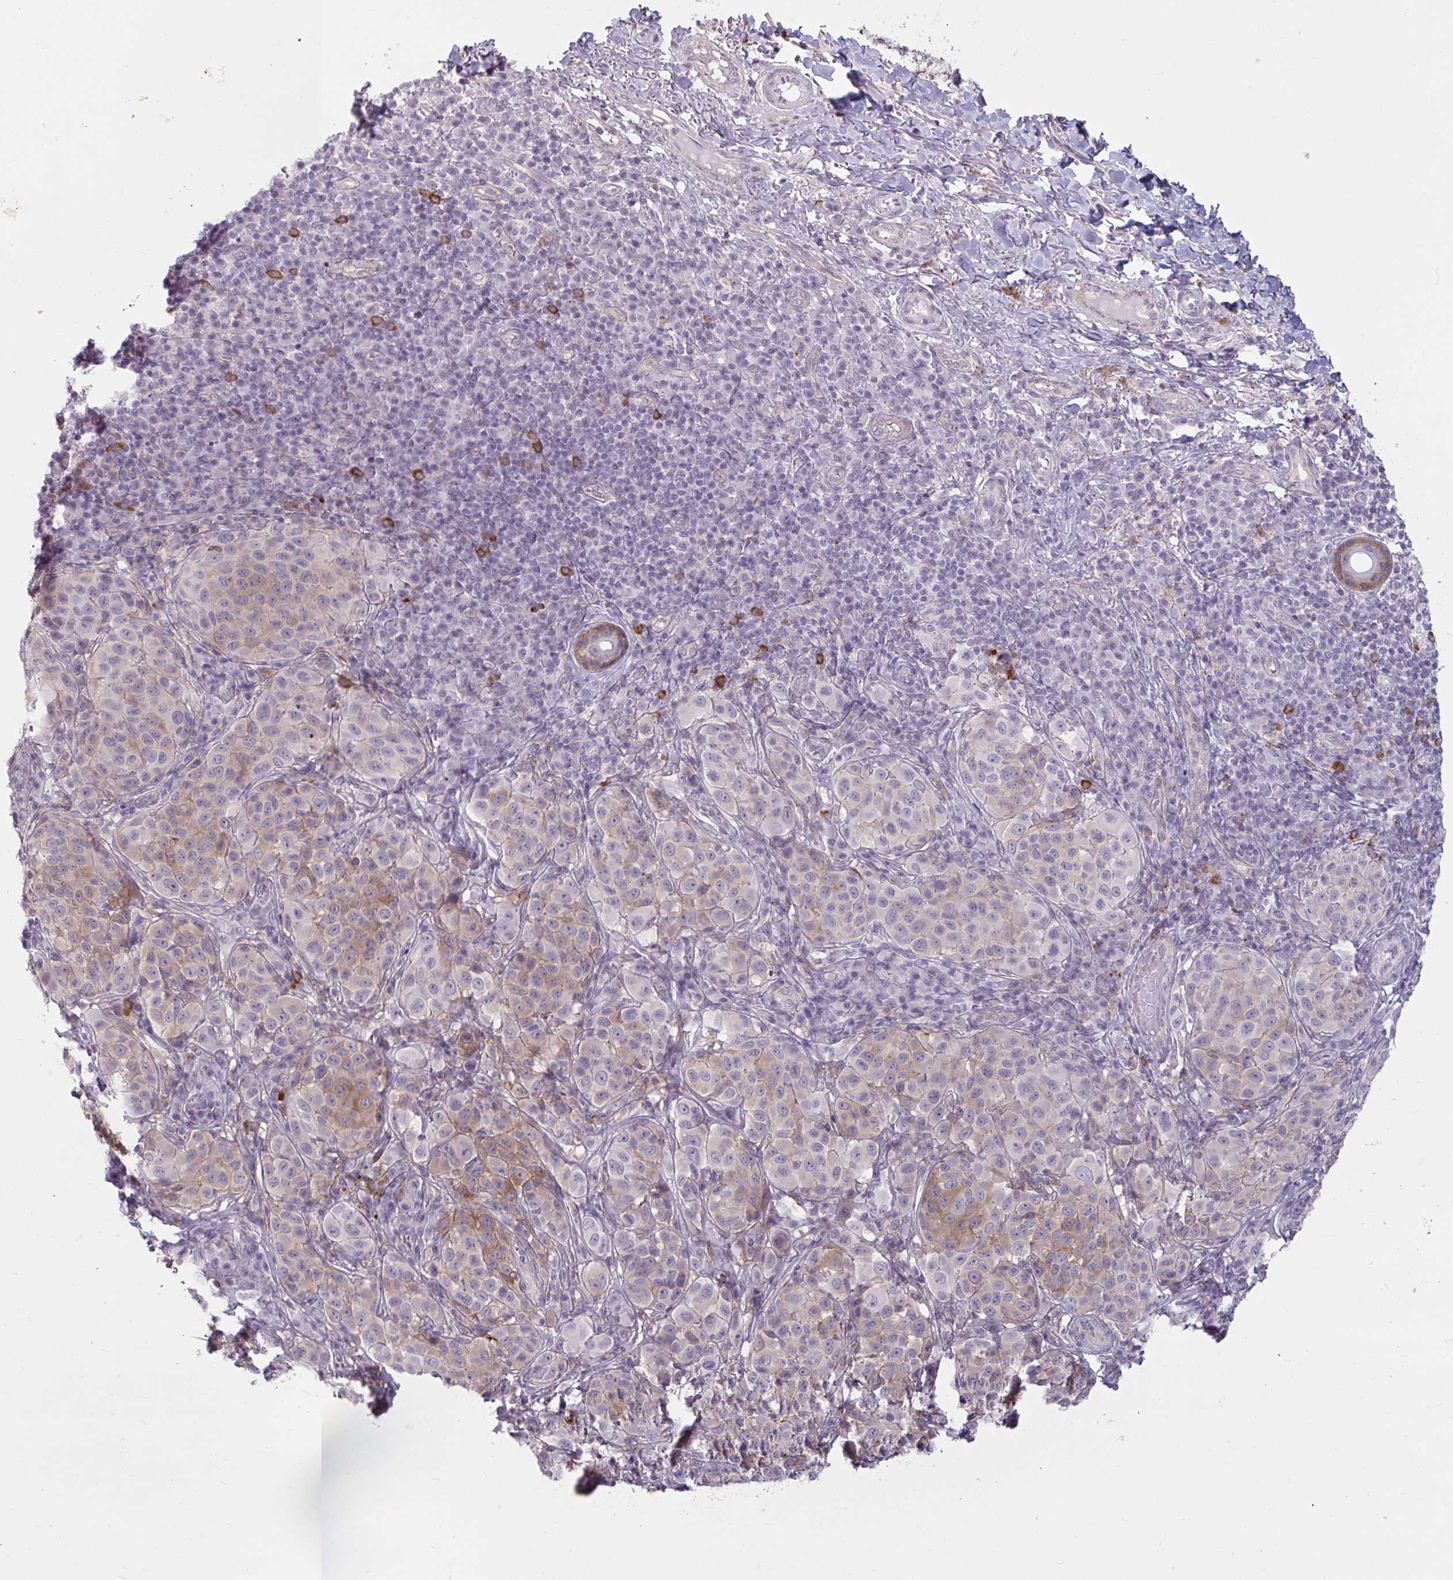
{"staining": {"intensity": "weak", "quantity": "25%-75%", "location": "cytoplasmic/membranous"}, "tissue": "melanoma", "cell_type": "Tumor cells", "image_type": "cancer", "snomed": [{"axis": "morphology", "description": "Malignant melanoma, NOS"}, {"axis": "topography", "description": "Skin"}], "caption": "Immunohistochemistry (IHC) (DAB) staining of human melanoma shows weak cytoplasmic/membranous protein positivity in approximately 25%-75% of tumor cells. (DAB (3,3'-diaminobenzidine) IHC with brightfield microscopy, high magnification).", "gene": "TBC1D4", "patient": {"sex": "male", "age": 38}}